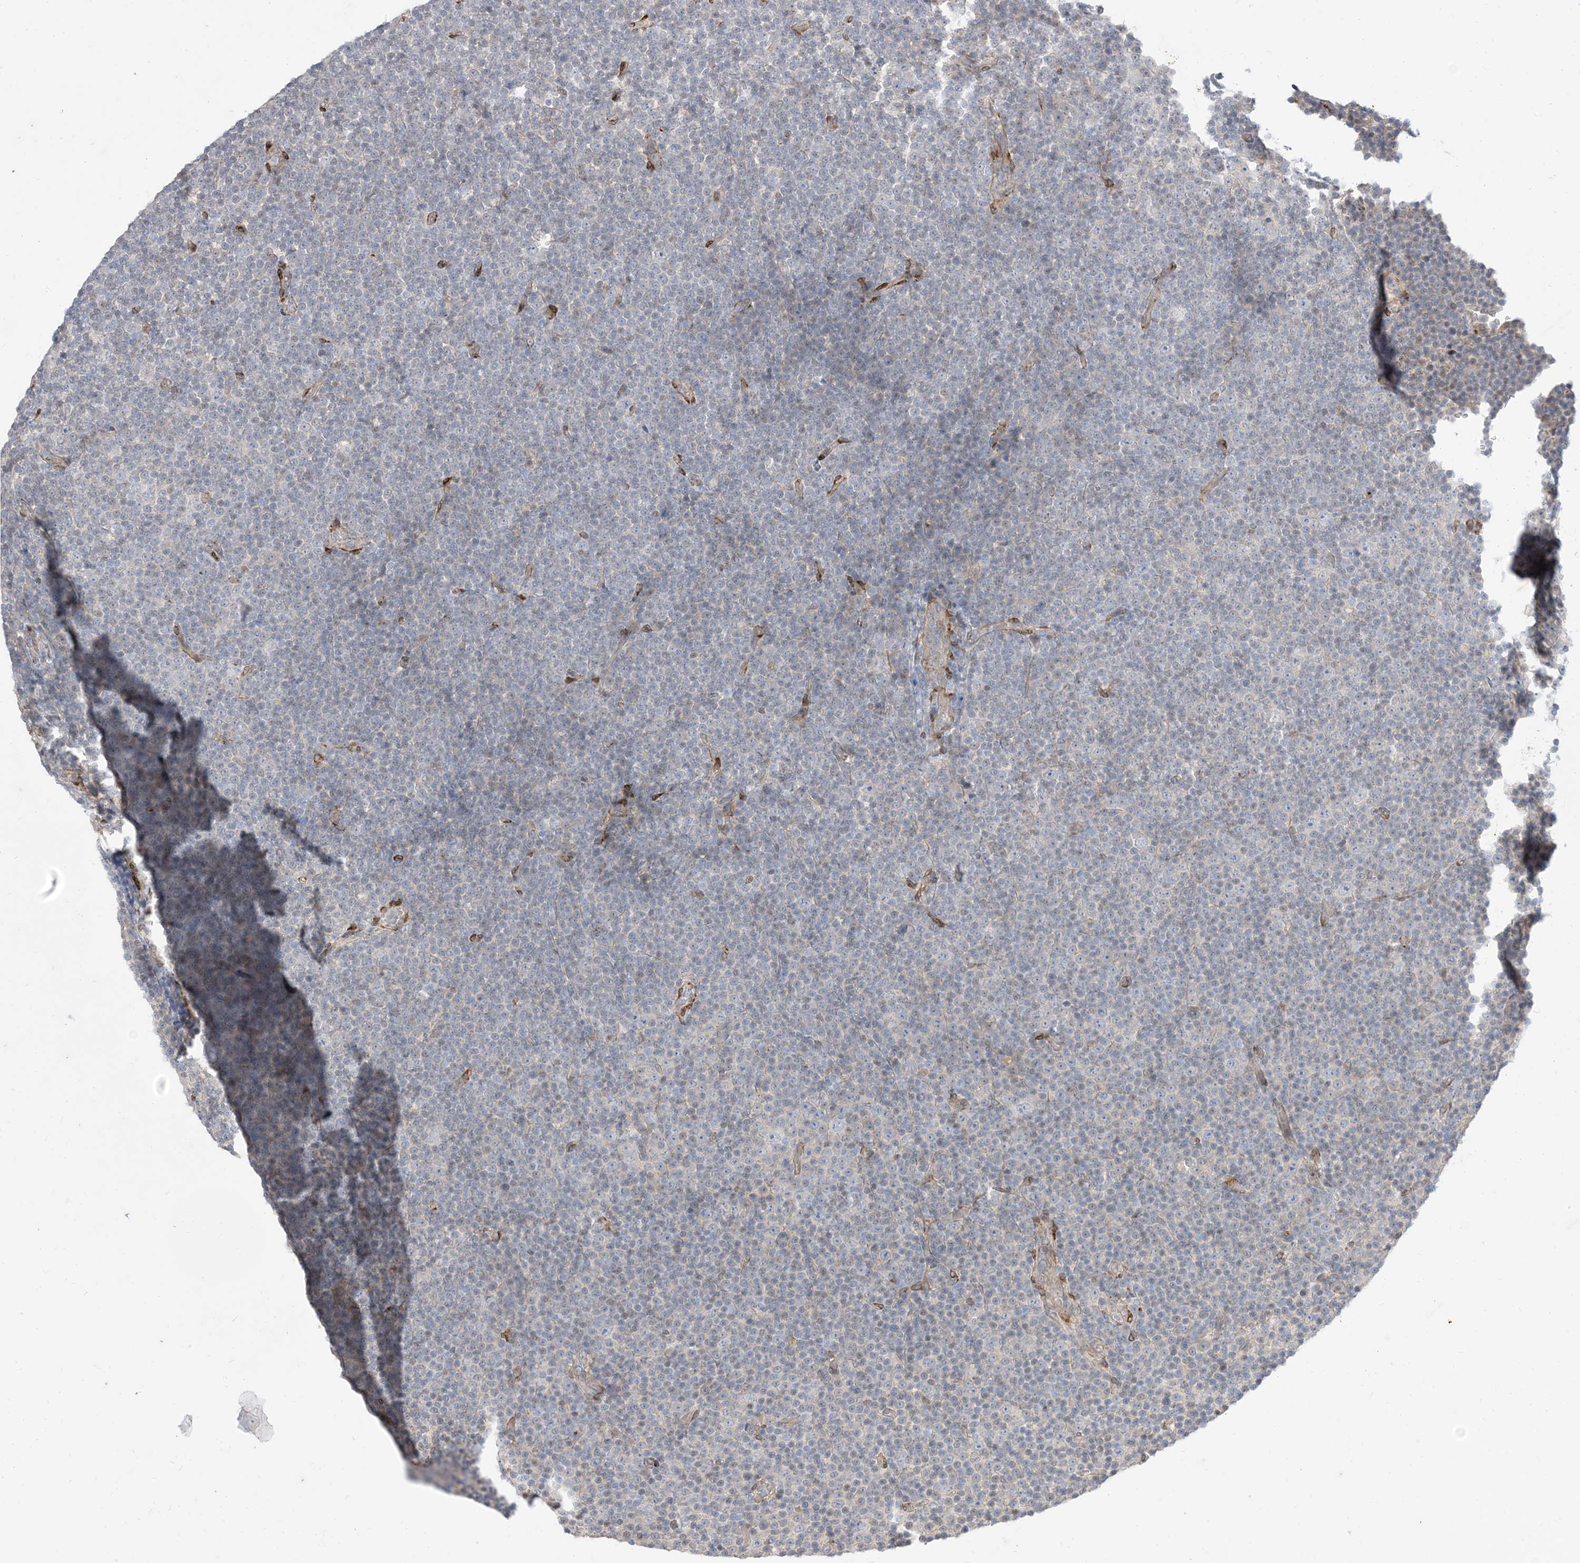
{"staining": {"intensity": "negative", "quantity": "none", "location": "none"}, "tissue": "lymphoma", "cell_type": "Tumor cells", "image_type": "cancer", "snomed": [{"axis": "morphology", "description": "Malignant lymphoma, non-Hodgkin's type, Low grade"}, {"axis": "topography", "description": "Lymph node"}], "caption": "The micrograph exhibits no staining of tumor cells in lymphoma.", "gene": "RIN1", "patient": {"sex": "female", "age": 67}}